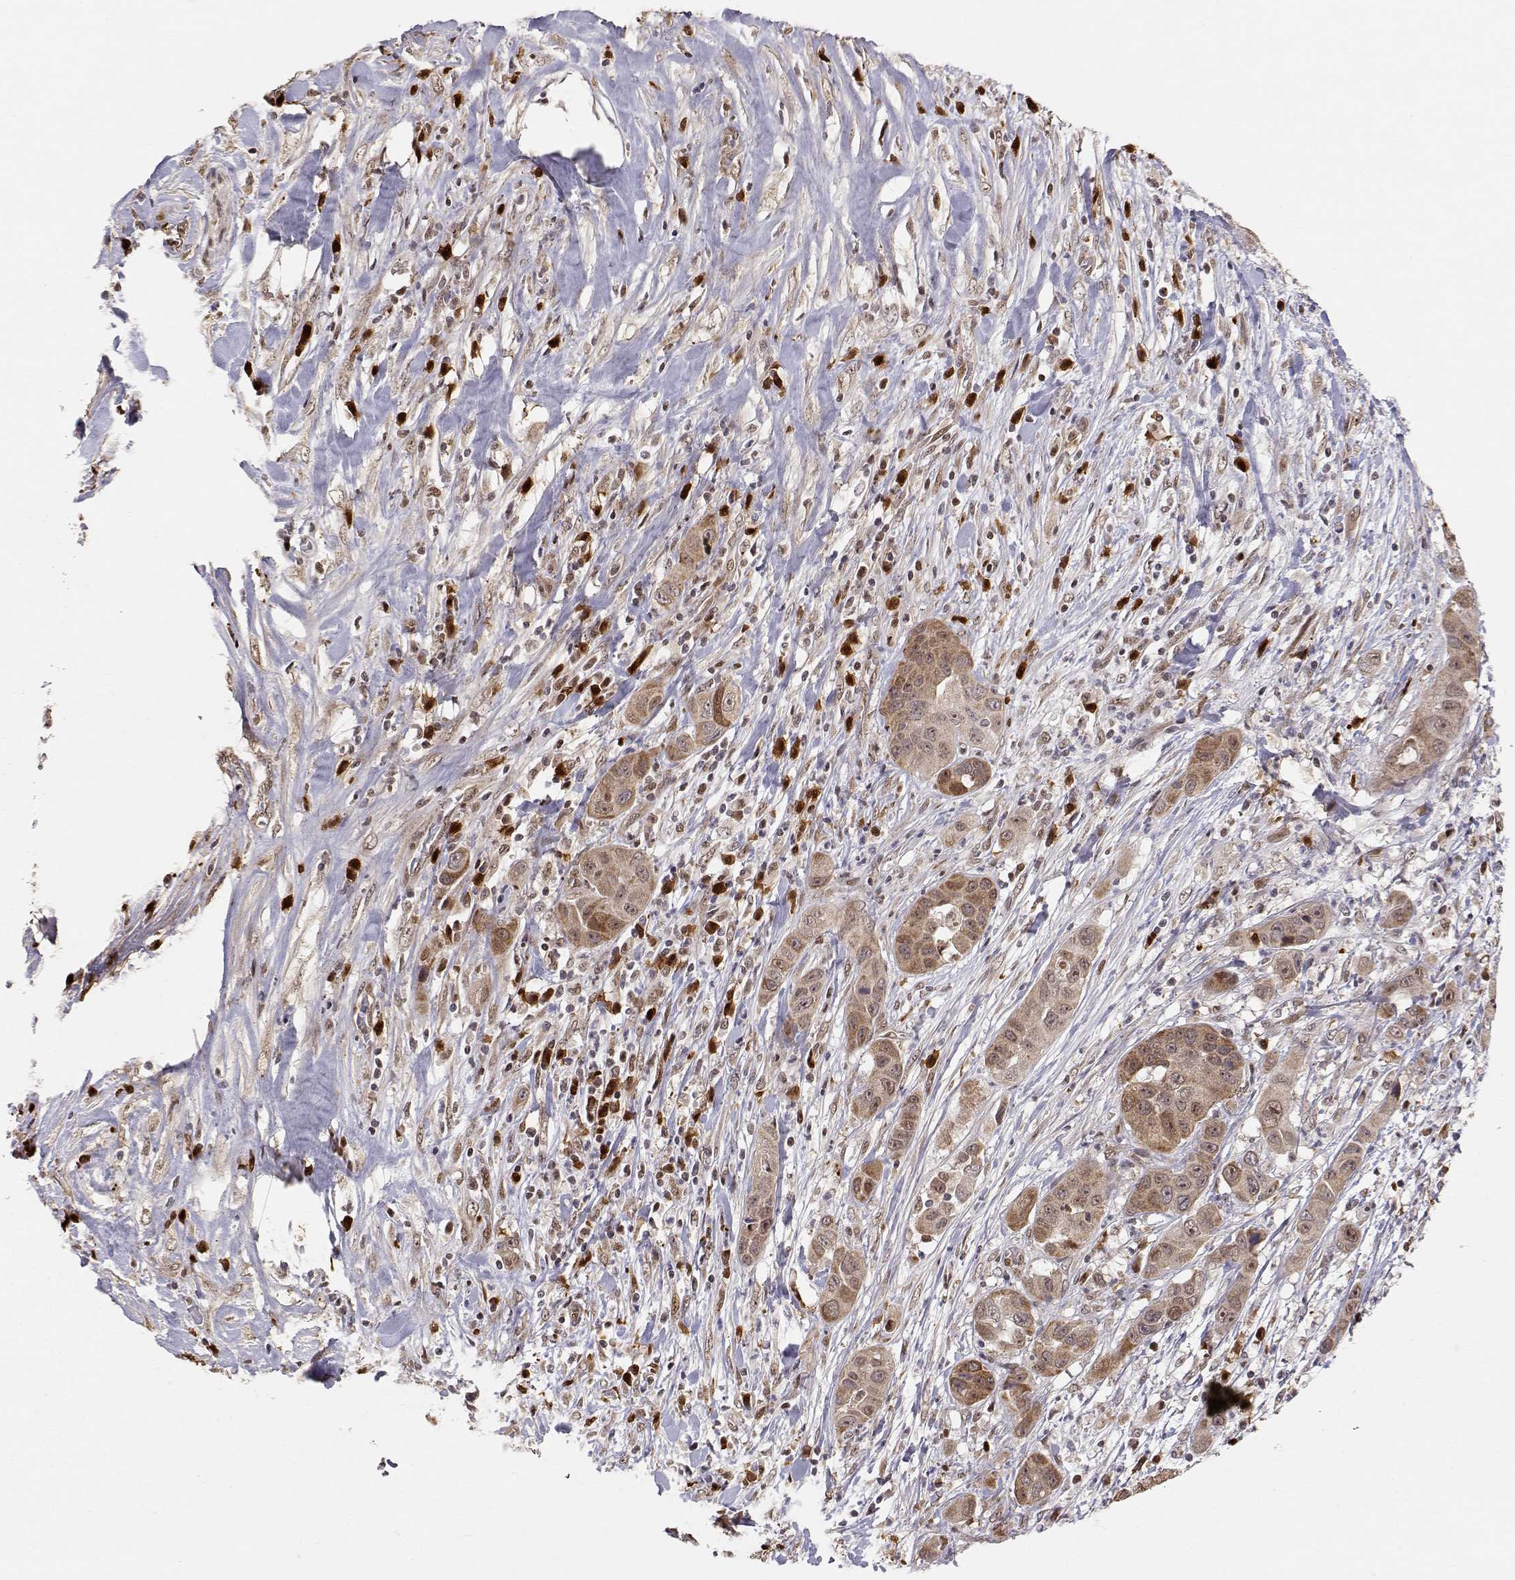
{"staining": {"intensity": "moderate", "quantity": ">75%", "location": "cytoplasmic/membranous"}, "tissue": "liver cancer", "cell_type": "Tumor cells", "image_type": "cancer", "snomed": [{"axis": "morphology", "description": "Cholangiocarcinoma"}, {"axis": "topography", "description": "Liver"}], "caption": "Brown immunohistochemical staining in liver cancer shows moderate cytoplasmic/membranous expression in about >75% of tumor cells.", "gene": "BRCA1", "patient": {"sex": "female", "age": 52}}